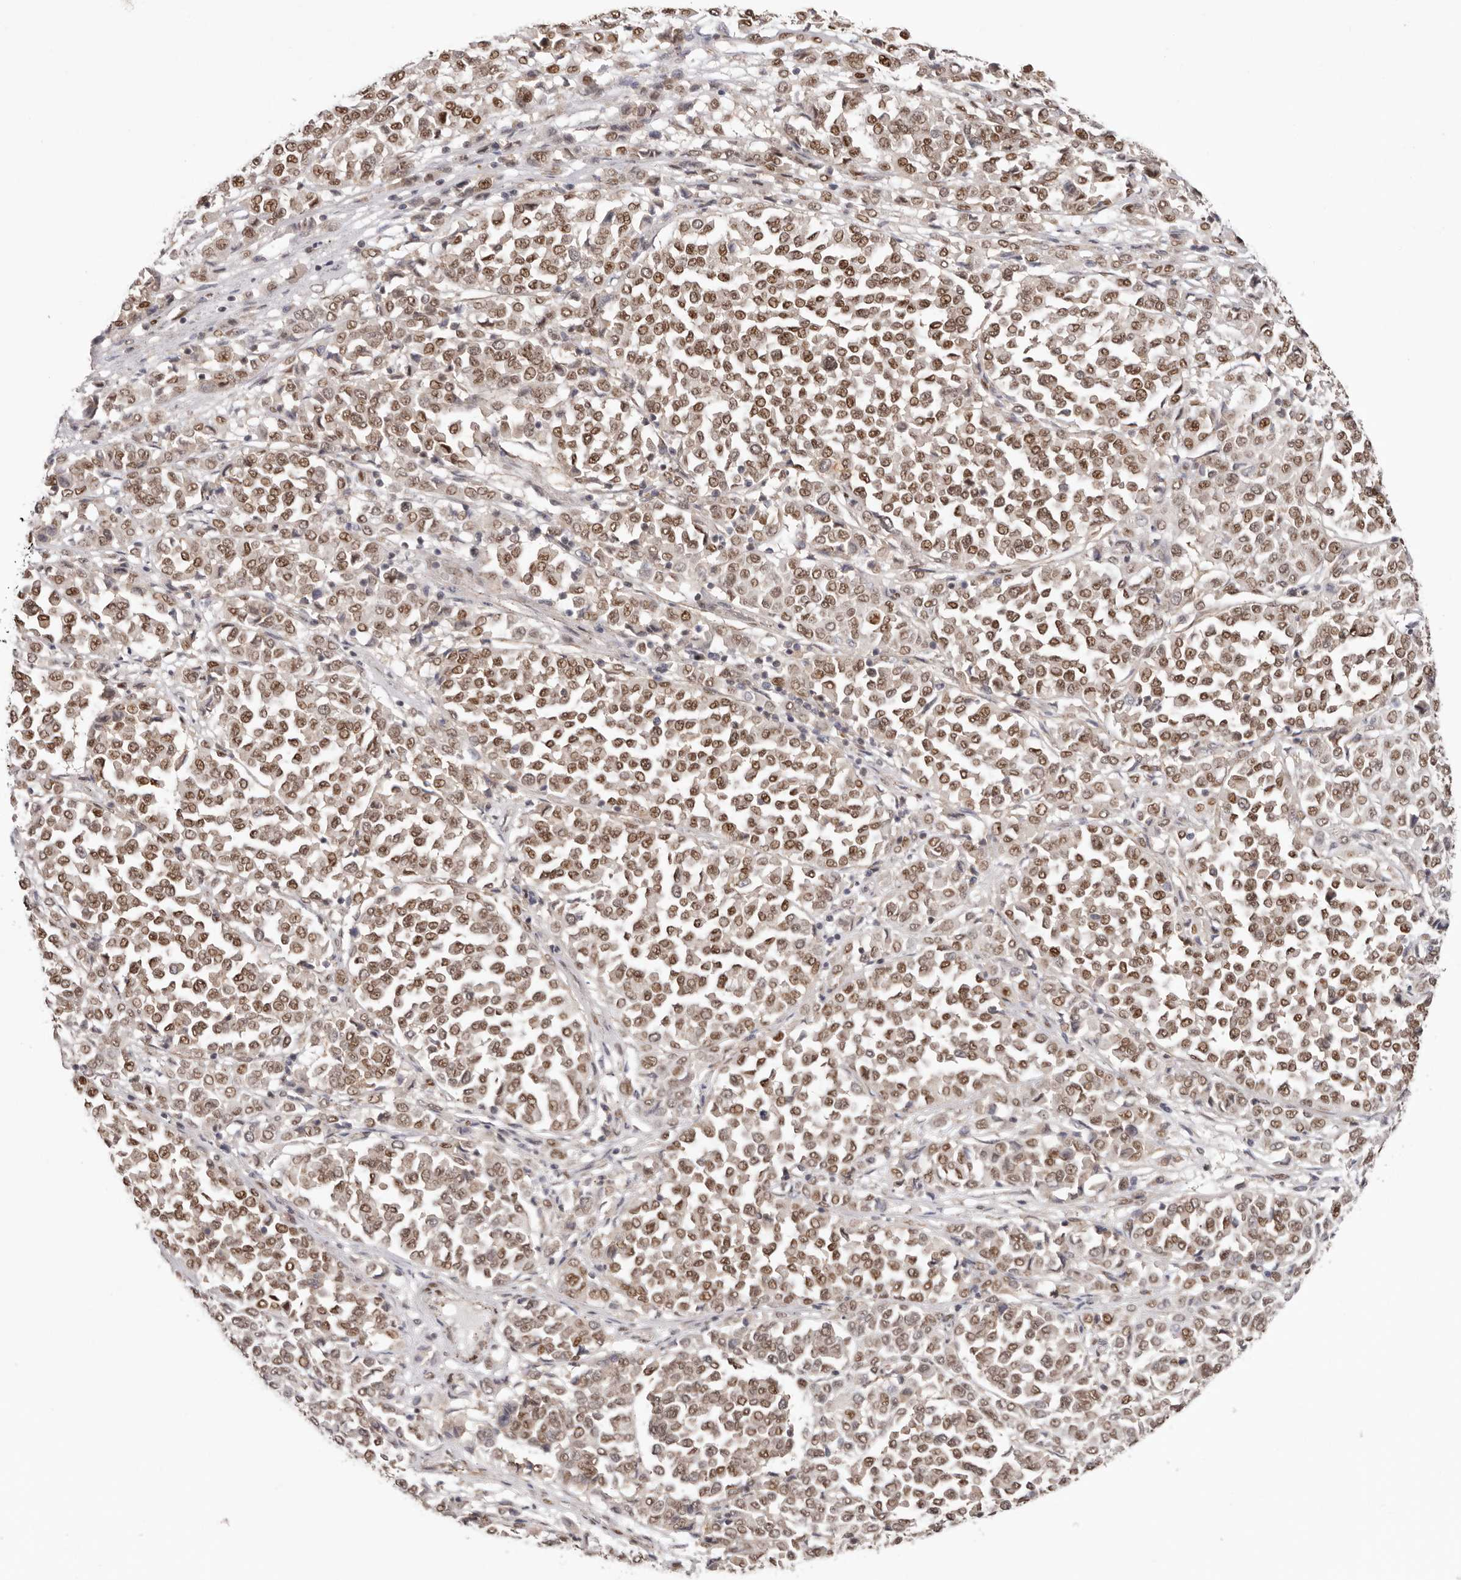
{"staining": {"intensity": "moderate", "quantity": ">75%", "location": "nuclear"}, "tissue": "melanoma", "cell_type": "Tumor cells", "image_type": "cancer", "snomed": [{"axis": "morphology", "description": "Malignant melanoma, Metastatic site"}, {"axis": "topography", "description": "Pancreas"}], "caption": "Malignant melanoma (metastatic site) tissue shows moderate nuclear positivity in about >75% of tumor cells The protein of interest is stained brown, and the nuclei are stained in blue (DAB IHC with brightfield microscopy, high magnification).", "gene": "SMAD7", "patient": {"sex": "female", "age": 30}}